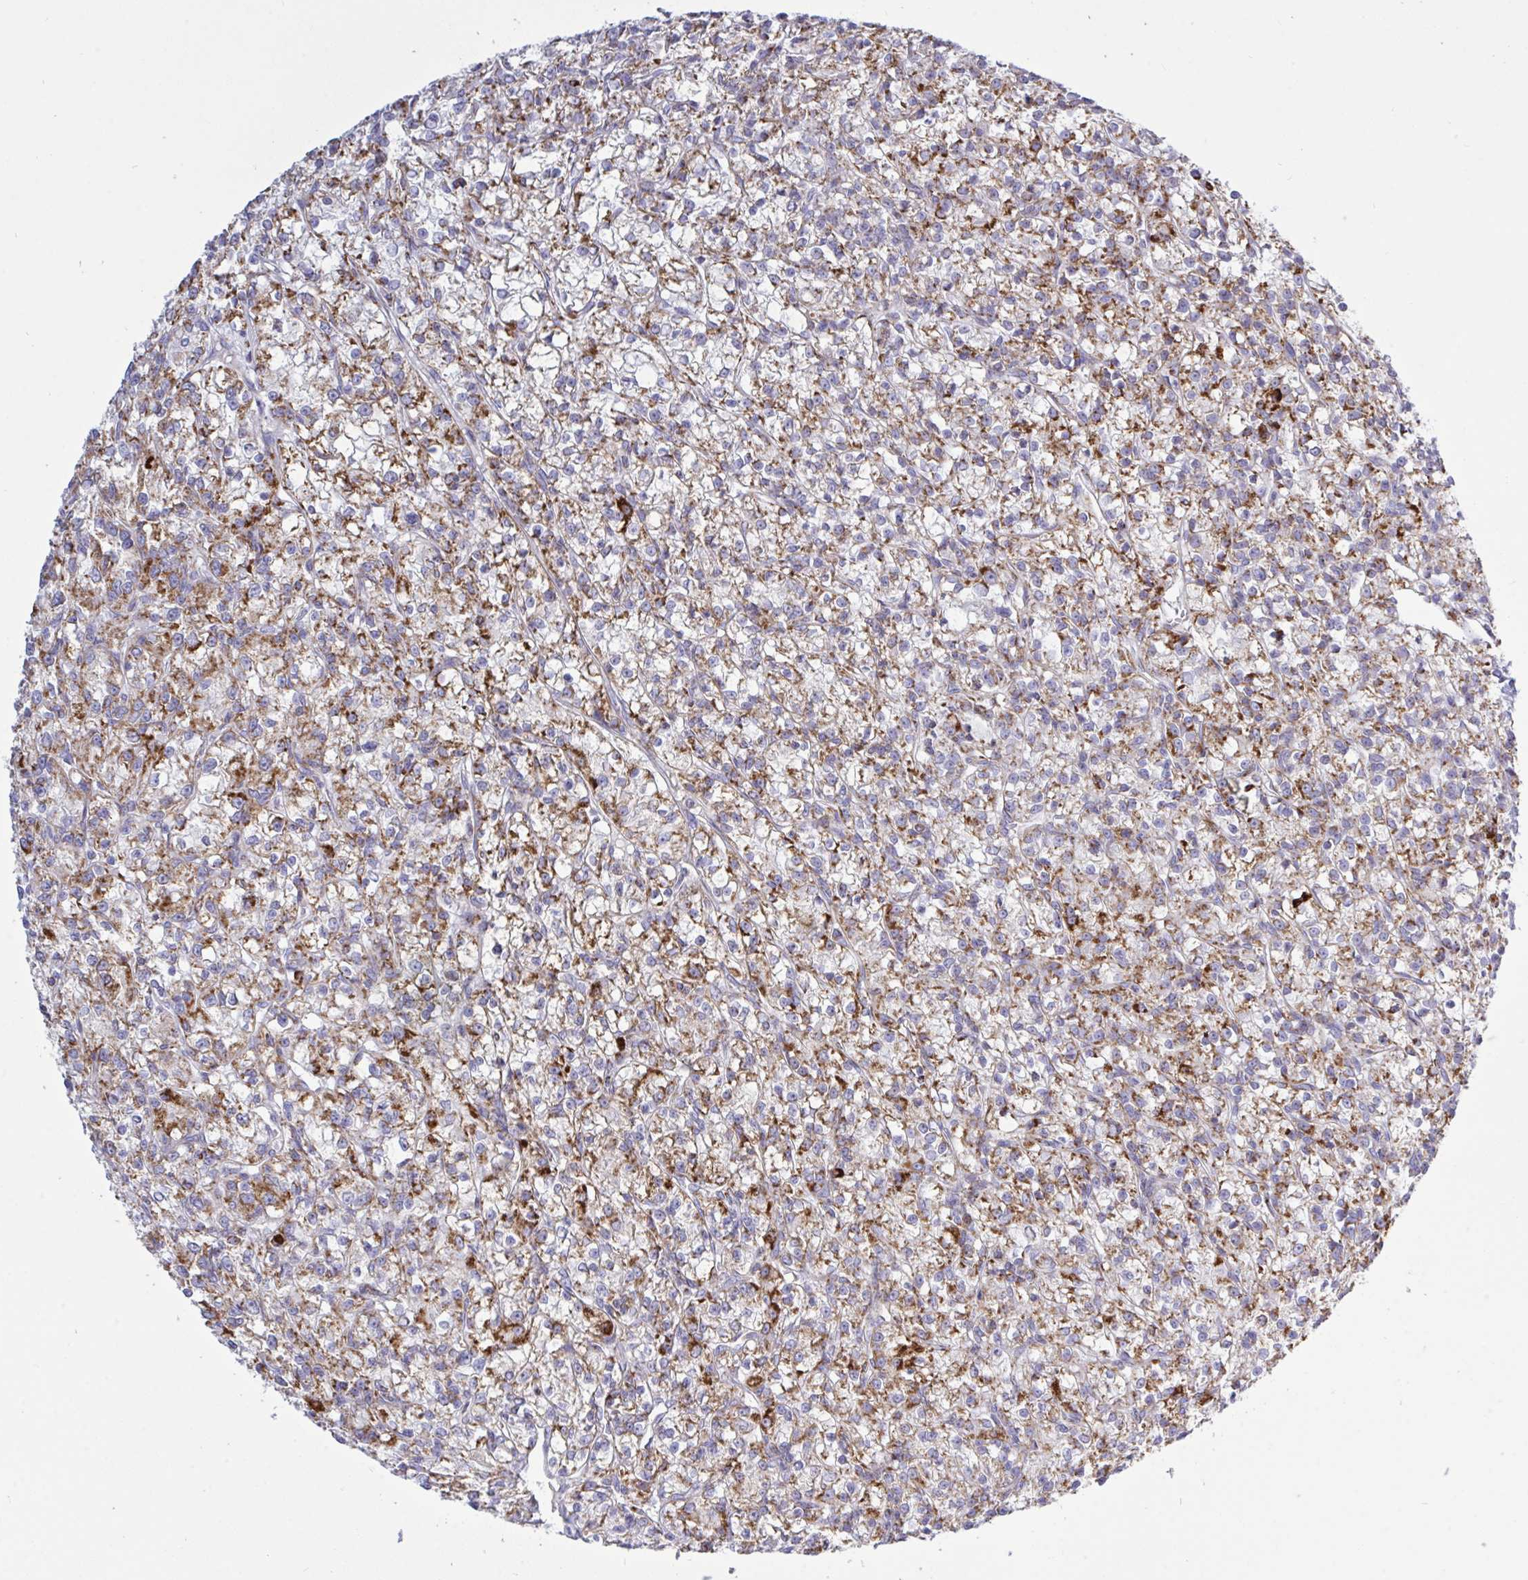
{"staining": {"intensity": "moderate", "quantity": "25%-75%", "location": "cytoplasmic/membranous"}, "tissue": "renal cancer", "cell_type": "Tumor cells", "image_type": "cancer", "snomed": [{"axis": "morphology", "description": "Adenocarcinoma, NOS"}, {"axis": "topography", "description": "Kidney"}], "caption": "Immunohistochemical staining of renal cancer shows medium levels of moderate cytoplasmic/membranous staining in approximately 25%-75% of tumor cells.", "gene": "HSPE1", "patient": {"sex": "female", "age": 59}}